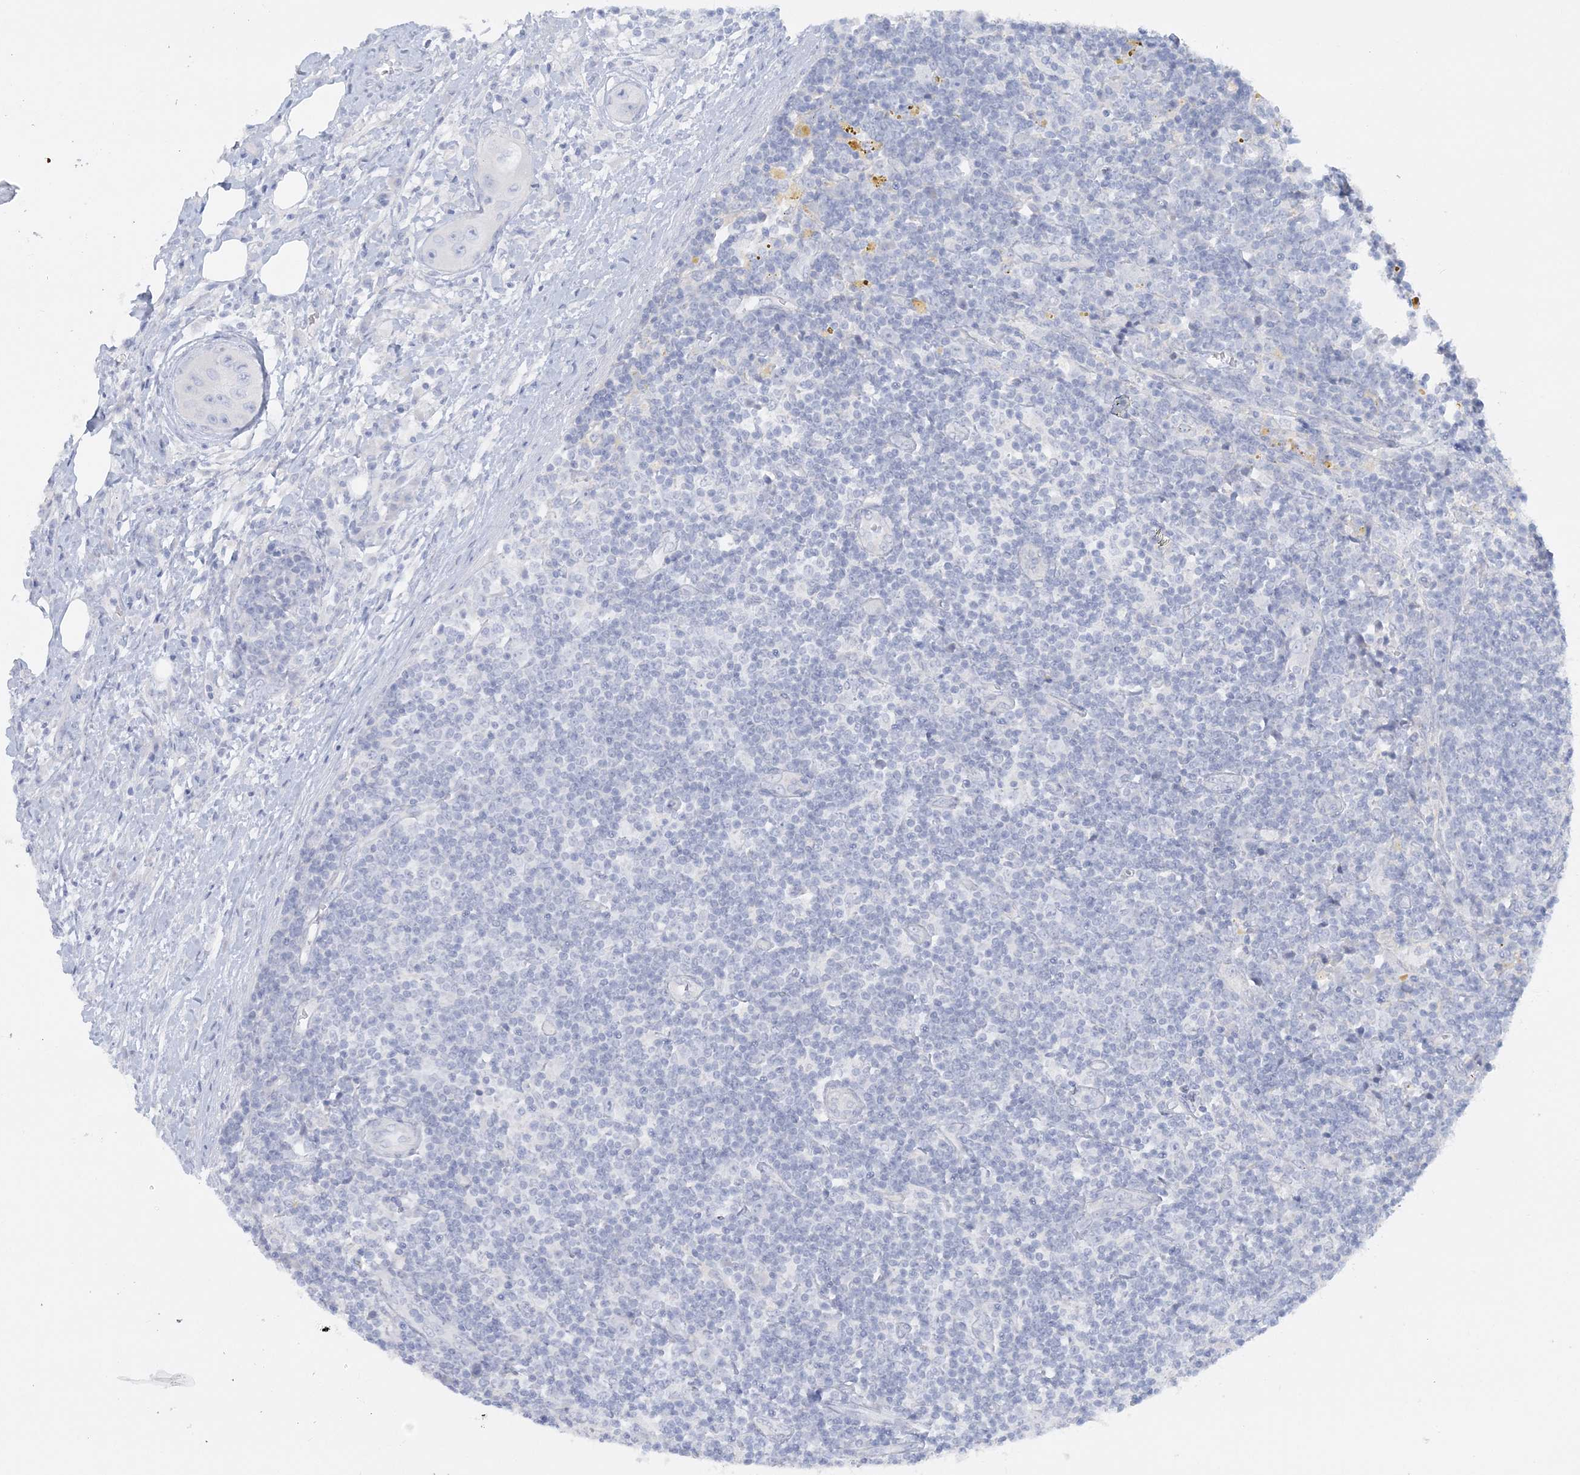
{"staining": {"intensity": "negative", "quantity": "none", "location": "none"}, "tissue": "lymph node", "cell_type": "Germinal center cells", "image_type": "normal", "snomed": [{"axis": "morphology", "description": "Normal tissue, NOS"}, {"axis": "morphology", "description": "Squamous cell carcinoma, metastatic, NOS"}, {"axis": "topography", "description": "Lymph node"}], "caption": "Image shows no protein staining in germinal center cells of benign lymph node. (Brightfield microscopy of DAB (3,3'-diaminobenzidine) IHC at high magnification).", "gene": "ENSG00000288637", "patient": {"sex": "male", "age": 73}}